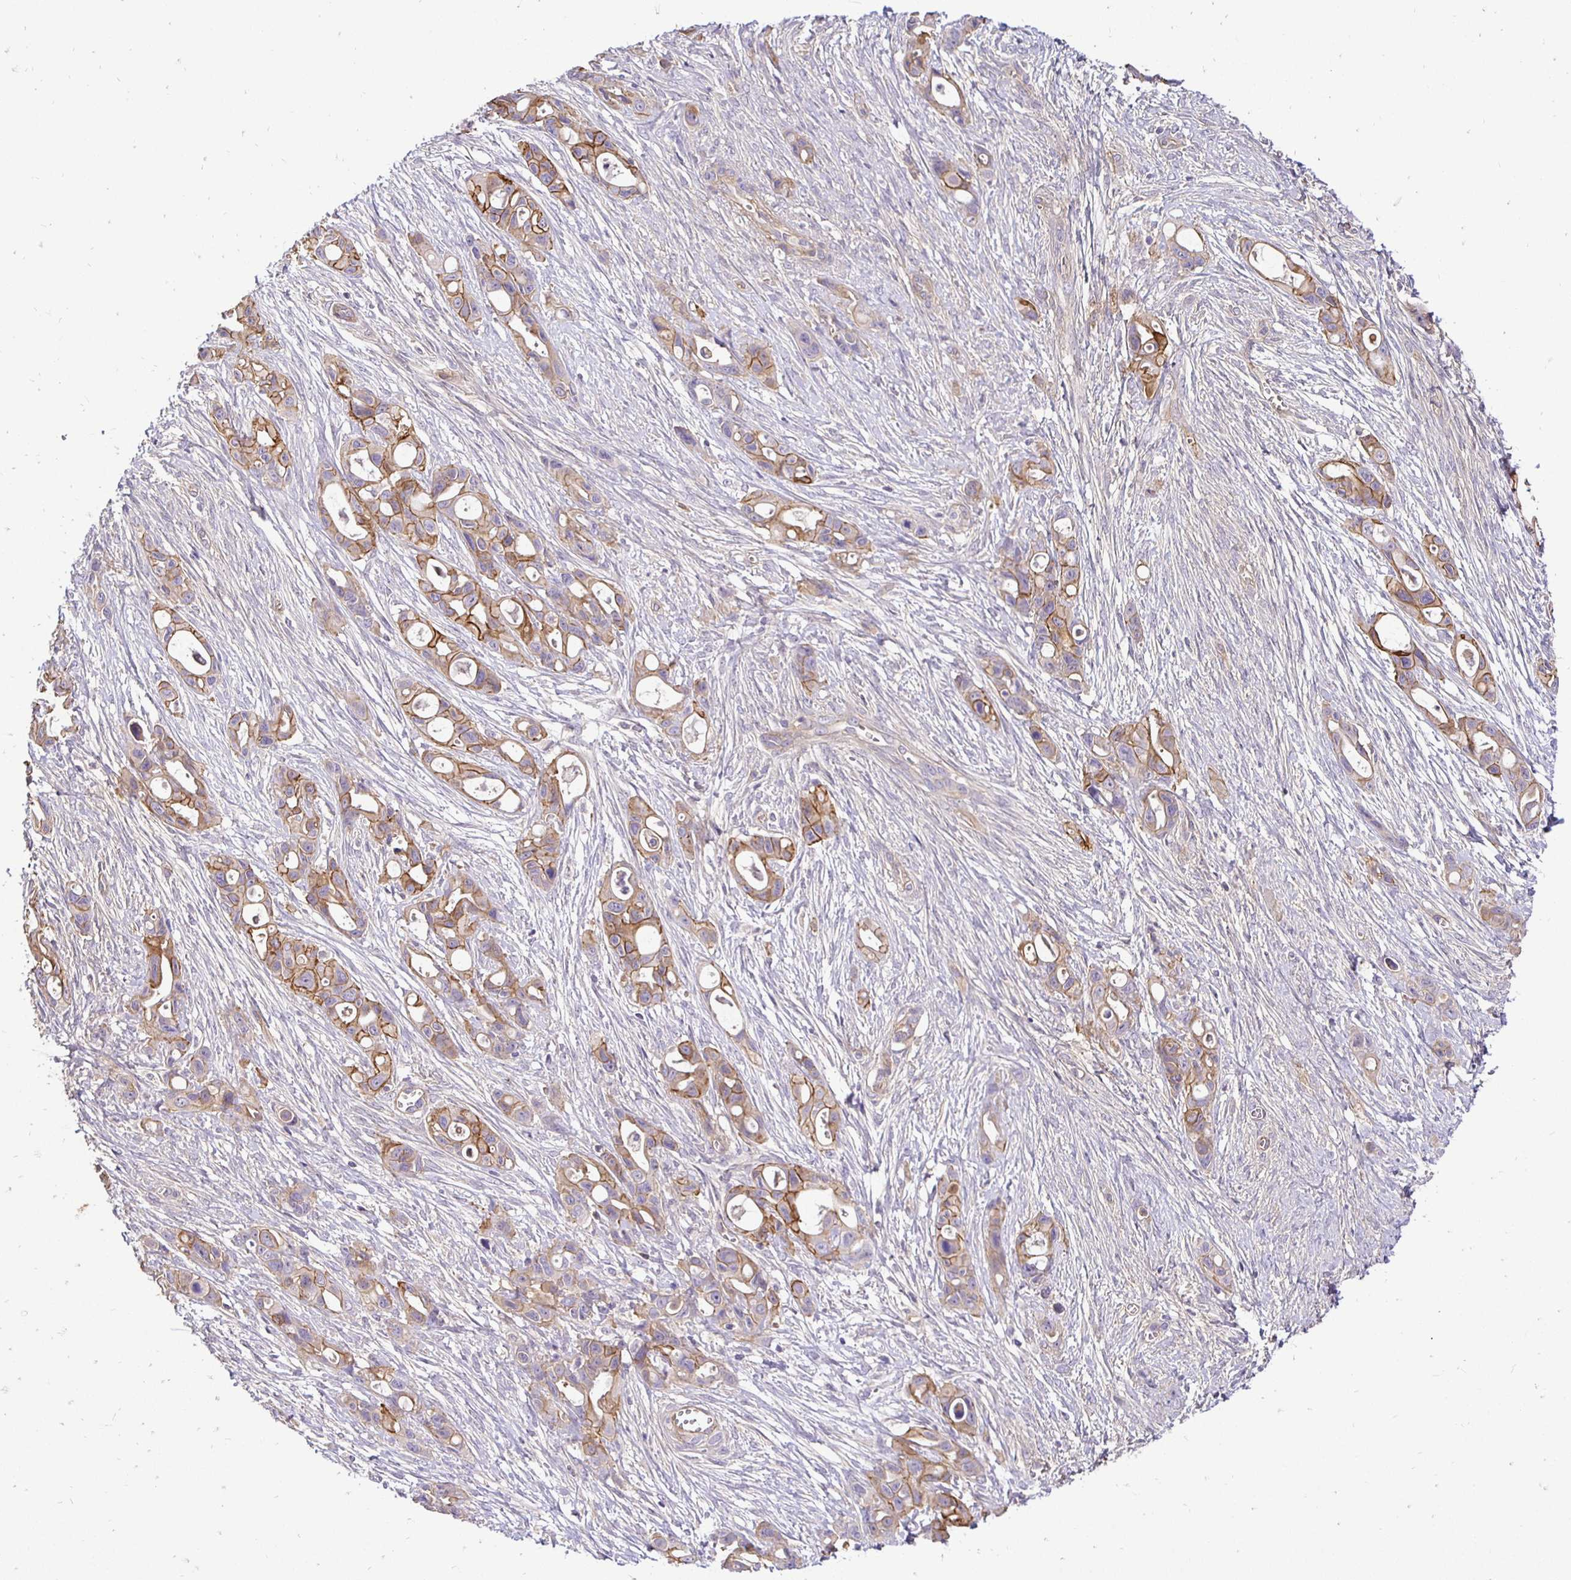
{"staining": {"intensity": "moderate", "quantity": ">75%", "location": "cytoplasmic/membranous"}, "tissue": "ovarian cancer", "cell_type": "Tumor cells", "image_type": "cancer", "snomed": [{"axis": "morphology", "description": "Cystadenocarcinoma, mucinous, NOS"}, {"axis": "topography", "description": "Ovary"}], "caption": "Mucinous cystadenocarcinoma (ovarian) stained for a protein exhibits moderate cytoplasmic/membranous positivity in tumor cells.", "gene": "SLC9A1", "patient": {"sex": "female", "age": 70}}